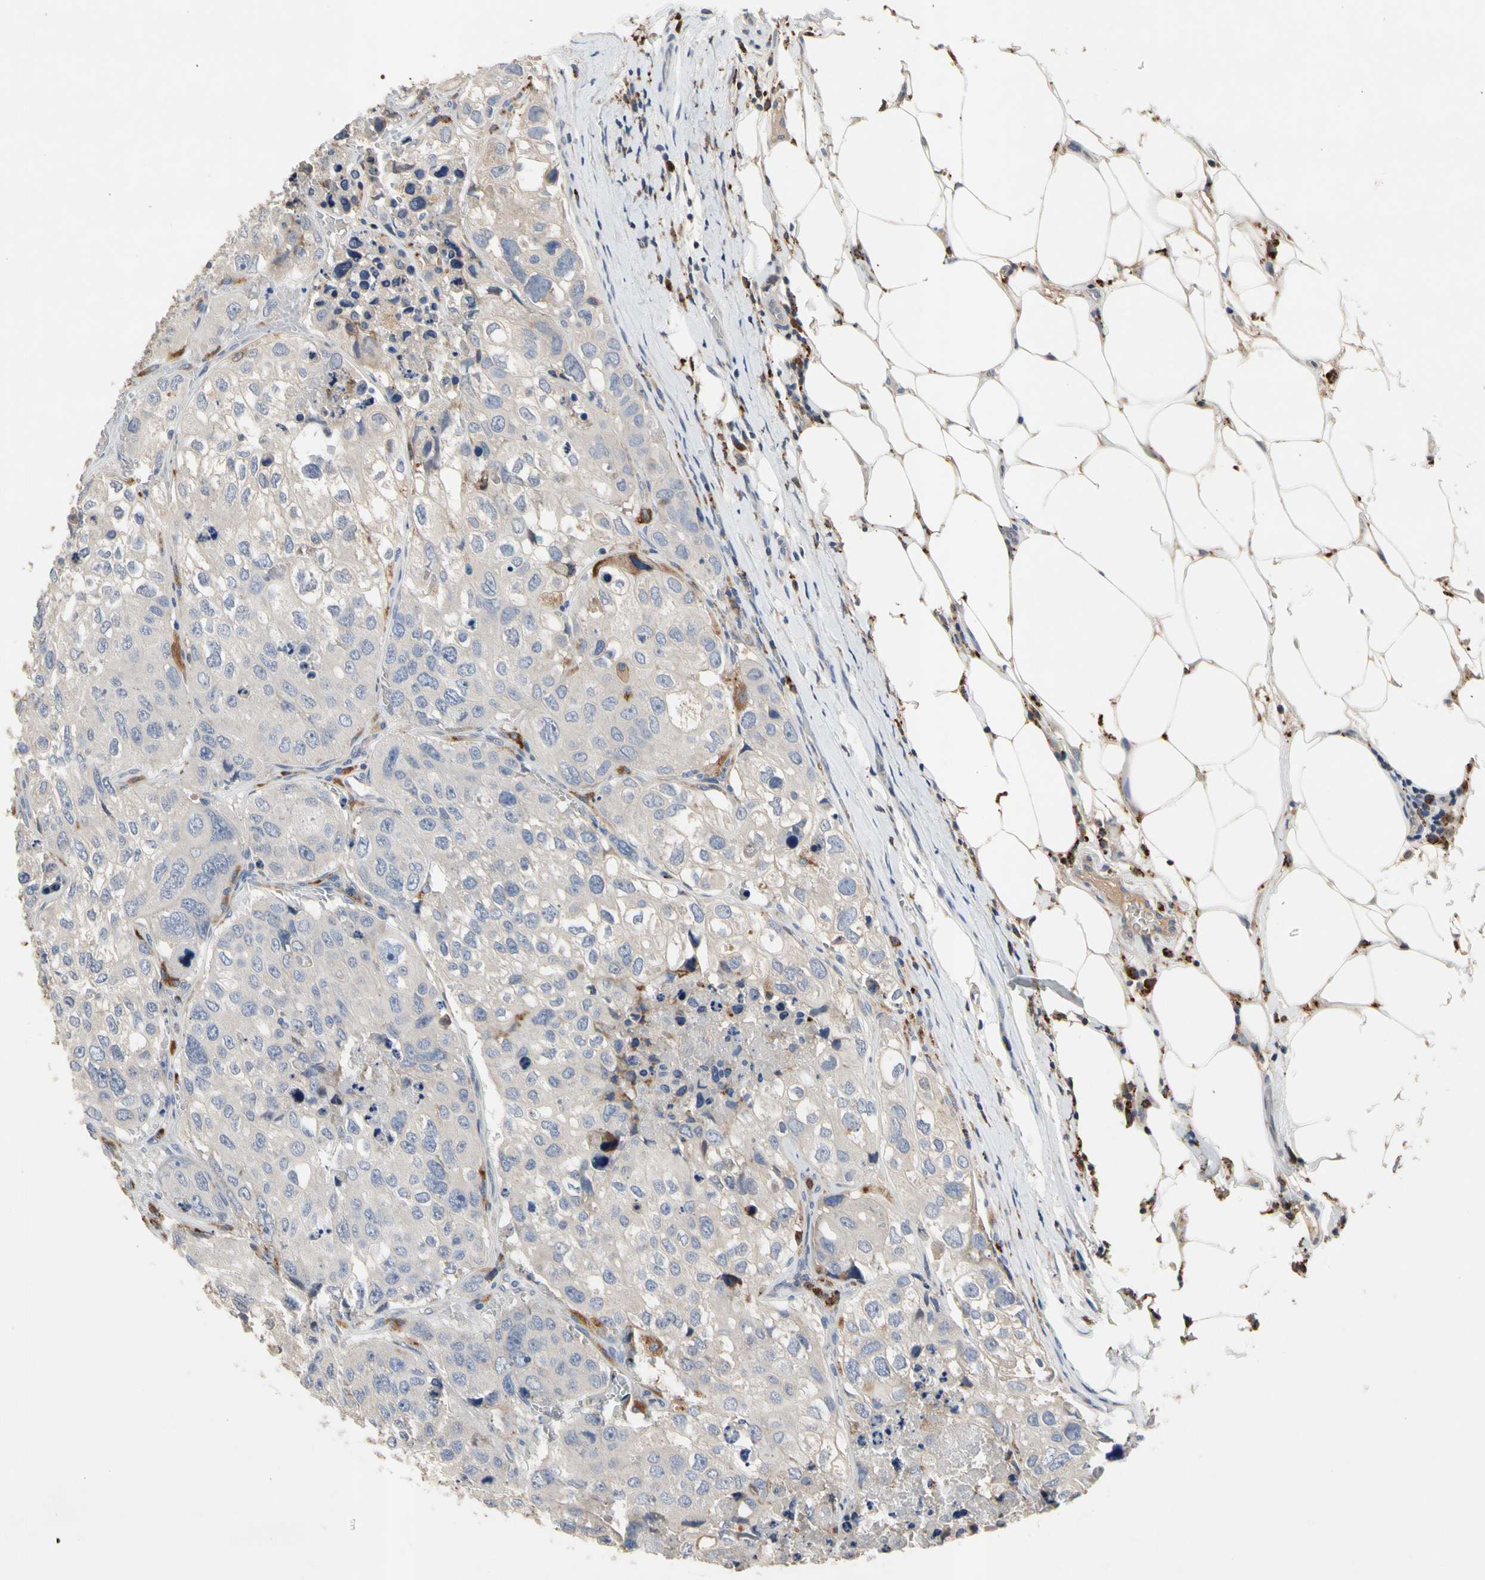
{"staining": {"intensity": "negative", "quantity": "none", "location": "none"}, "tissue": "urothelial cancer", "cell_type": "Tumor cells", "image_type": "cancer", "snomed": [{"axis": "morphology", "description": "Urothelial carcinoma, High grade"}, {"axis": "topography", "description": "Lymph node"}, {"axis": "topography", "description": "Urinary bladder"}], "caption": "Immunohistochemical staining of human urothelial cancer exhibits no significant positivity in tumor cells. (DAB (3,3'-diaminobenzidine) immunohistochemistry (IHC) visualized using brightfield microscopy, high magnification).", "gene": "ADA2", "patient": {"sex": "male", "age": 51}}